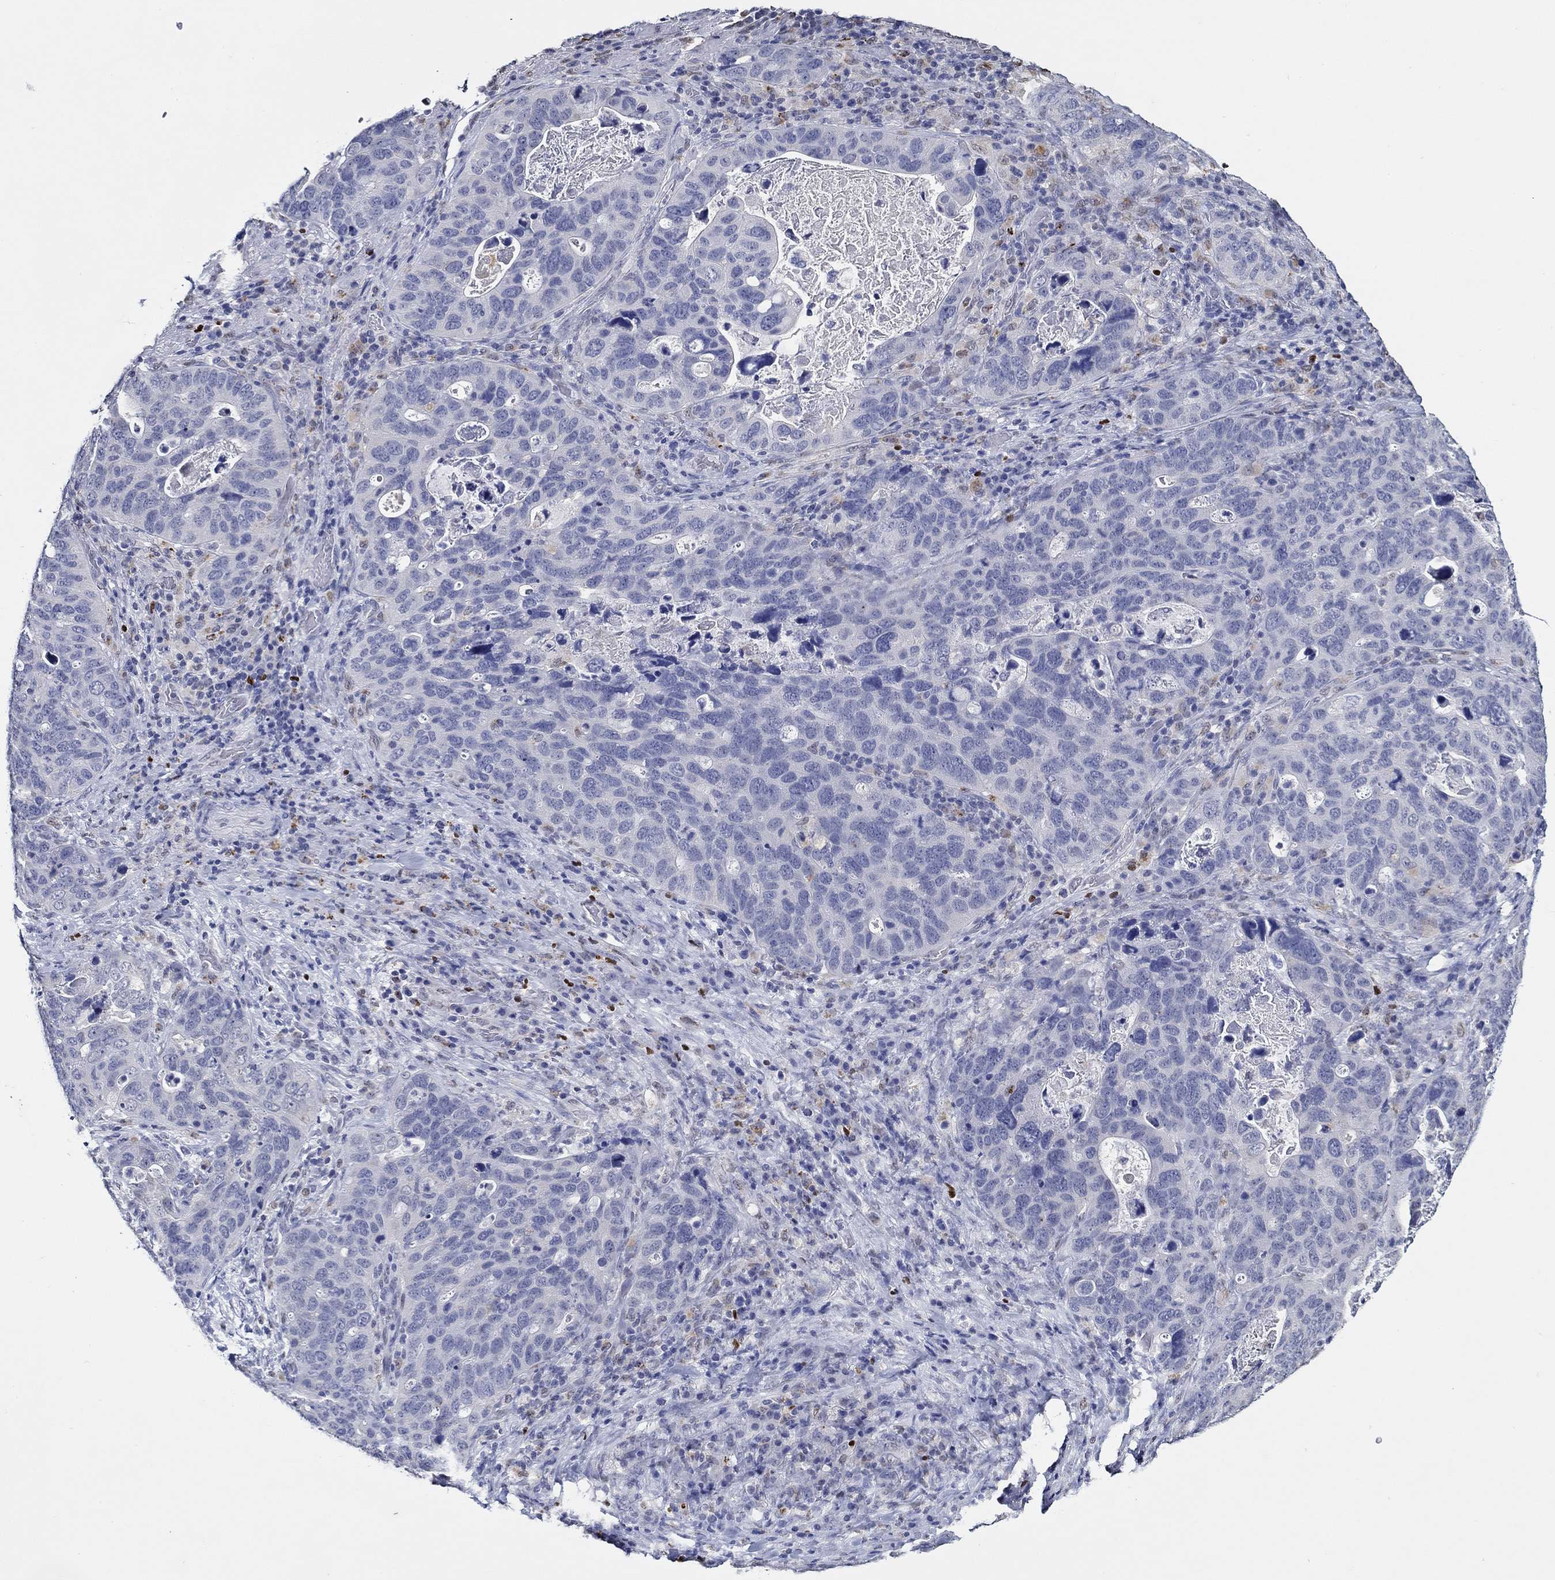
{"staining": {"intensity": "negative", "quantity": "none", "location": "none"}, "tissue": "stomach cancer", "cell_type": "Tumor cells", "image_type": "cancer", "snomed": [{"axis": "morphology", "description": "Adenocarcinoma, NOS"}, {"axis": "topography", "description": "Stomach"}], "caption": "An immunohistochemistry histopathology image of stomach adenocarcinoma is shown. There is no staining in tumor cells of stomach adenocarcinoma.", "gene": "GATA2", "patient": {"sex": "male", "age": 54}}